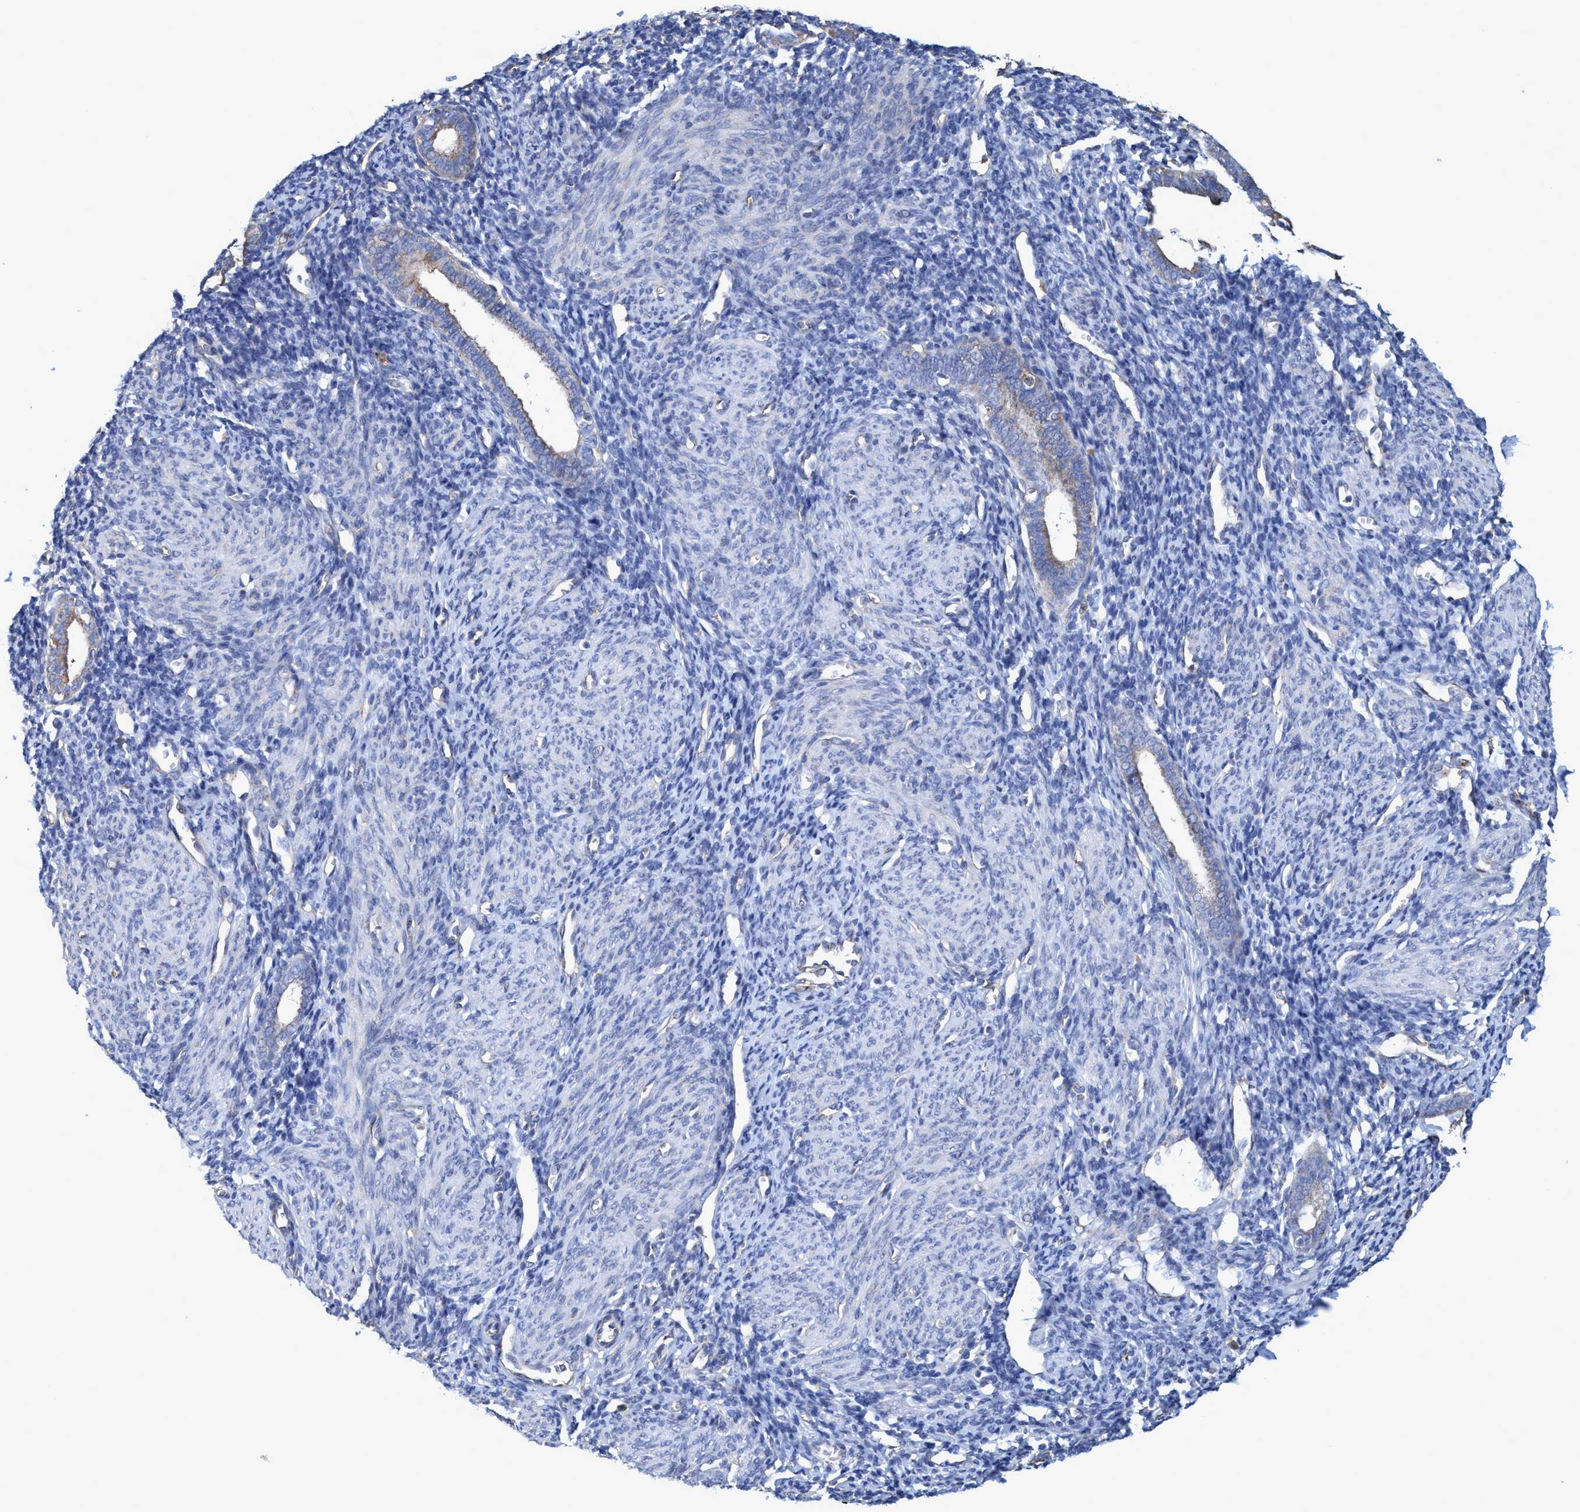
{"staining": {"intensity": "moderate", "quantity": "25%-75%", "location": "cytoplasmic/membranous"}, "tissue": "endometrium", "cell_type": "Cells in endometrial stroma", "image_type": "normal", "snomed": [{"axis": "morphology", "description": "Normal tissue, NOS"}, {"axis": "morphology", "description": "Adenocarcinoma, NOS"}, {"axis": "topography", "description": "Endometrium"}], "caption": "Immunohistochemistry (IHC) staining of benign endometrium, which displays medium levels of moderate cytoplasmic/membranous positivity in approximately 25%-75% of cells in endometrial stroma indicating moderate cytoplasmic/membranous protein staining. The staining was performed using DAB (brown) for protein detection and nuclei were counterstained in hematoxylin (blue).", "gene": "BICD2", "patient": {"sex": "female", "age": 57}}